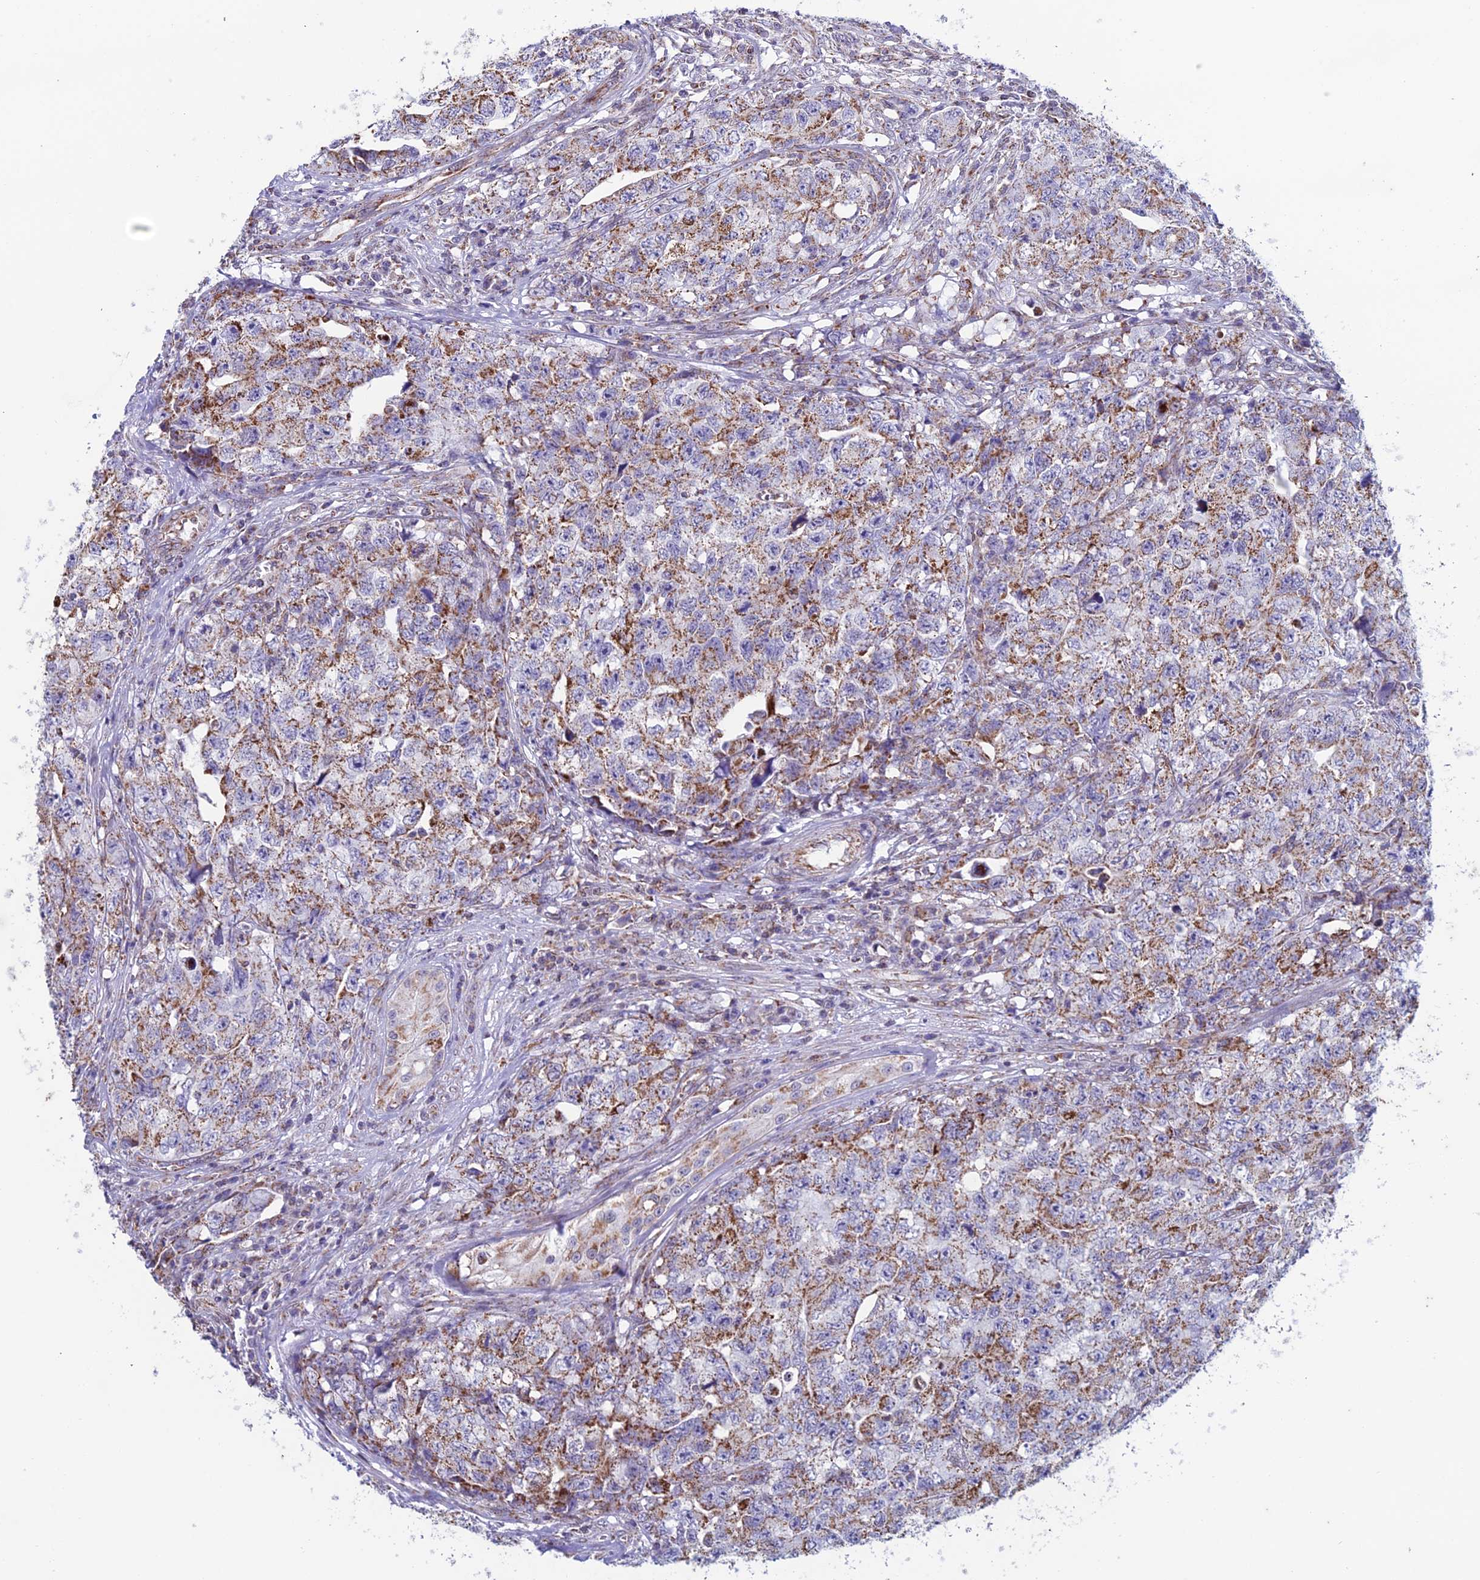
{"staining": {"intensity": "moderate", "quantity": ">75%", "location": "cytoplasmic/membranous"}, "tissue": "testis cancer", "cell_type": "Tumor cells", "image_type": "cancer", "snomed": [{"axis": "morphology", "description": "Carcinoma, Embryonal, NOS"}, {"axis": "topography", "description": "Testis"}], "caption": "IHC image of neoplastic tissue: testis cancer stained using IHC reveals medium levels of moderate protein expression localized specifically in the cytoplasmic/membranous of tumor cells, appearing as a cytoplasmic/membranous brown color.", "gene": "ZNG1B", "patient": {"sex": "male", "age": 31}}